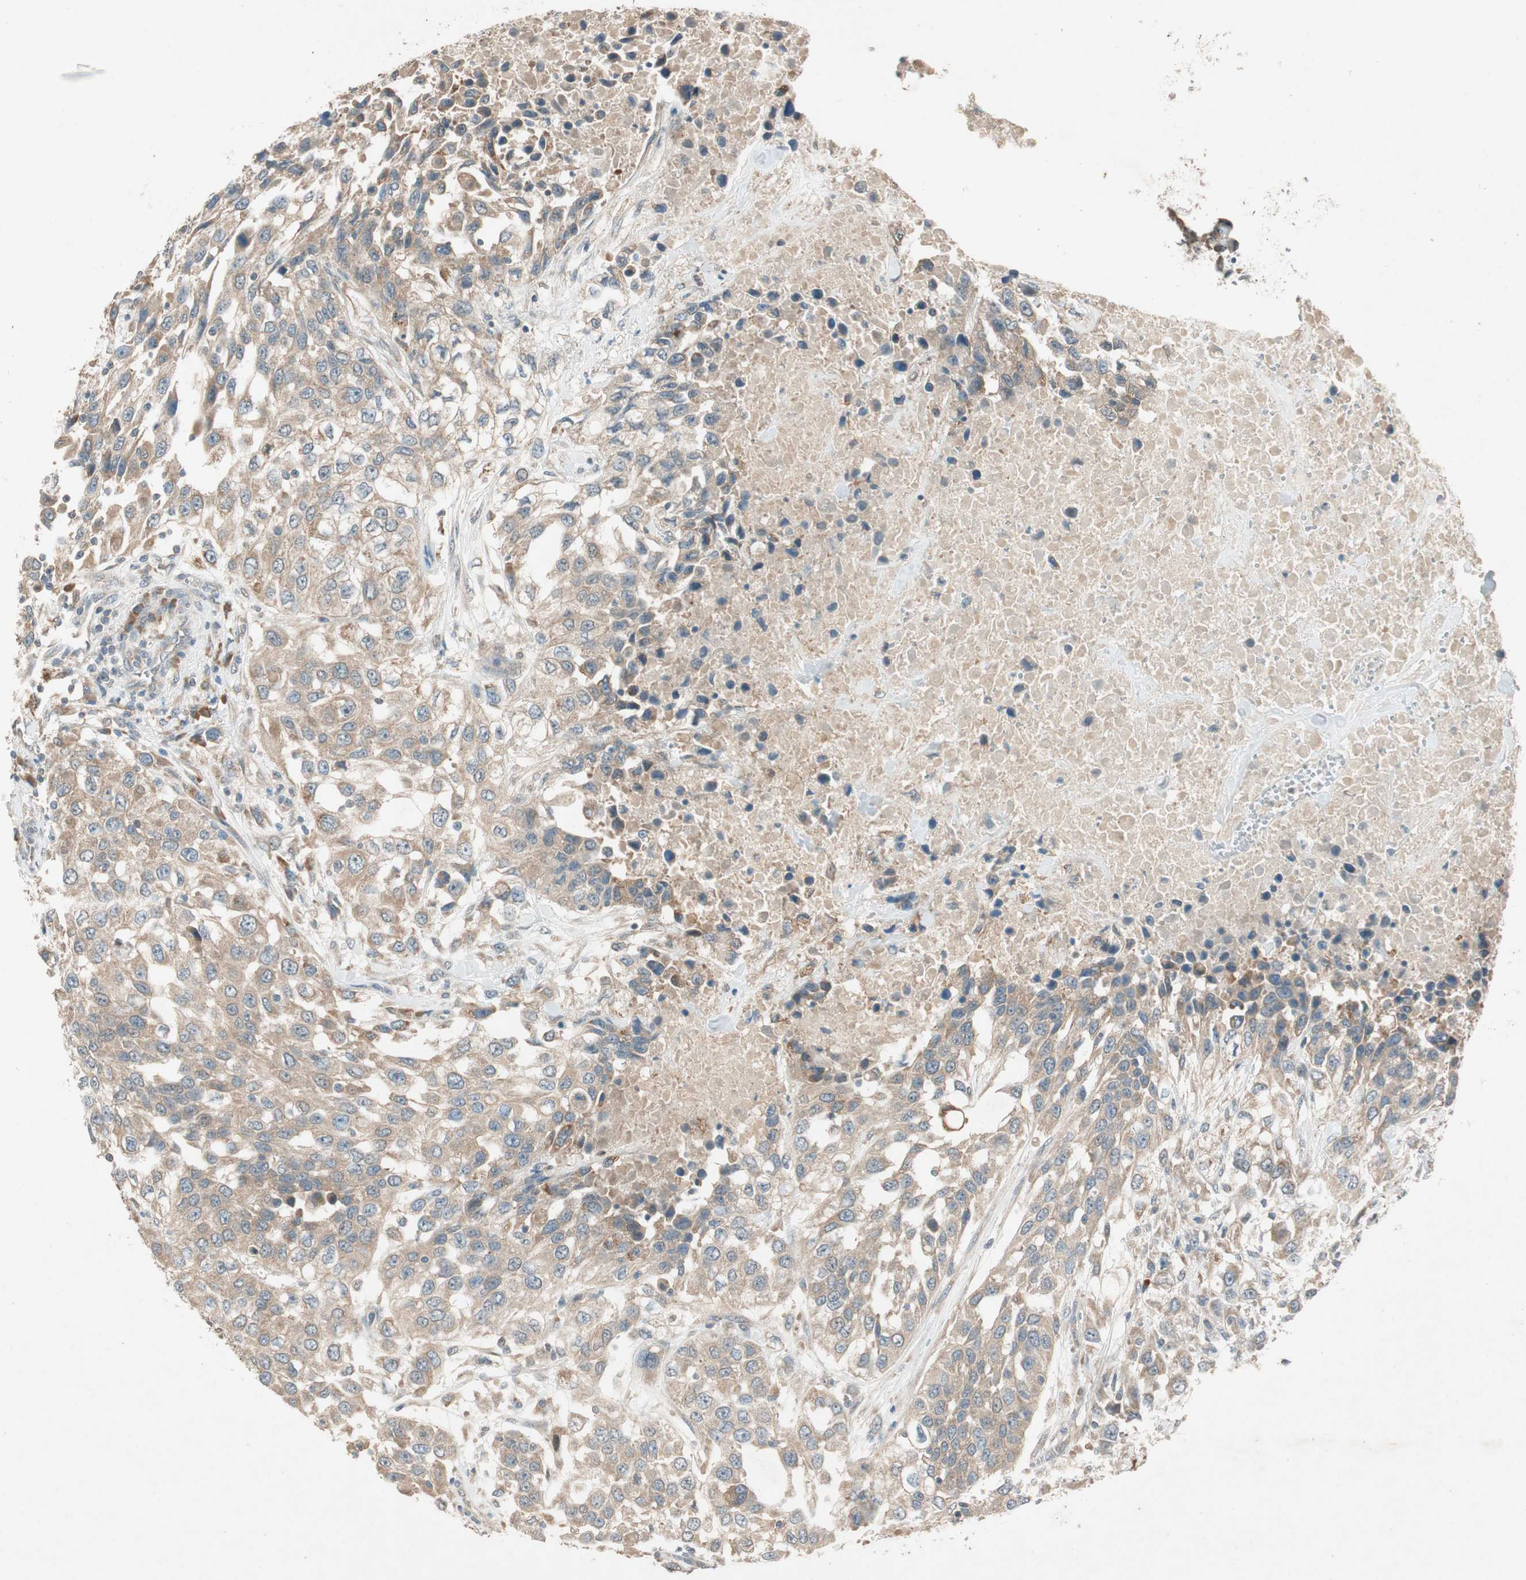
{"staining": {"intensity": "weak", "quantity": ">75%", "location": "cytoplasmic/membranous"}, "tissue": "urothelial cancer", "cell_type": "Tumor cells", "image_type": "cancer", "snomed": [{"axis": "morphology", "description": "Urothelial carcinoma, High grade"}, {"axis": "topography", "description": "Urinary bladder"}], "caption": "Immunohistochemical staining of human urothelial carcinoma (high-grade) shows low levels of weak cytoplasmic/membranous staining in about >75% of tumor cells. (IHC, brightfield microscopy, high magnification).", "gene": "NCLN", "patient": {"sex": "female", "age": 80}}